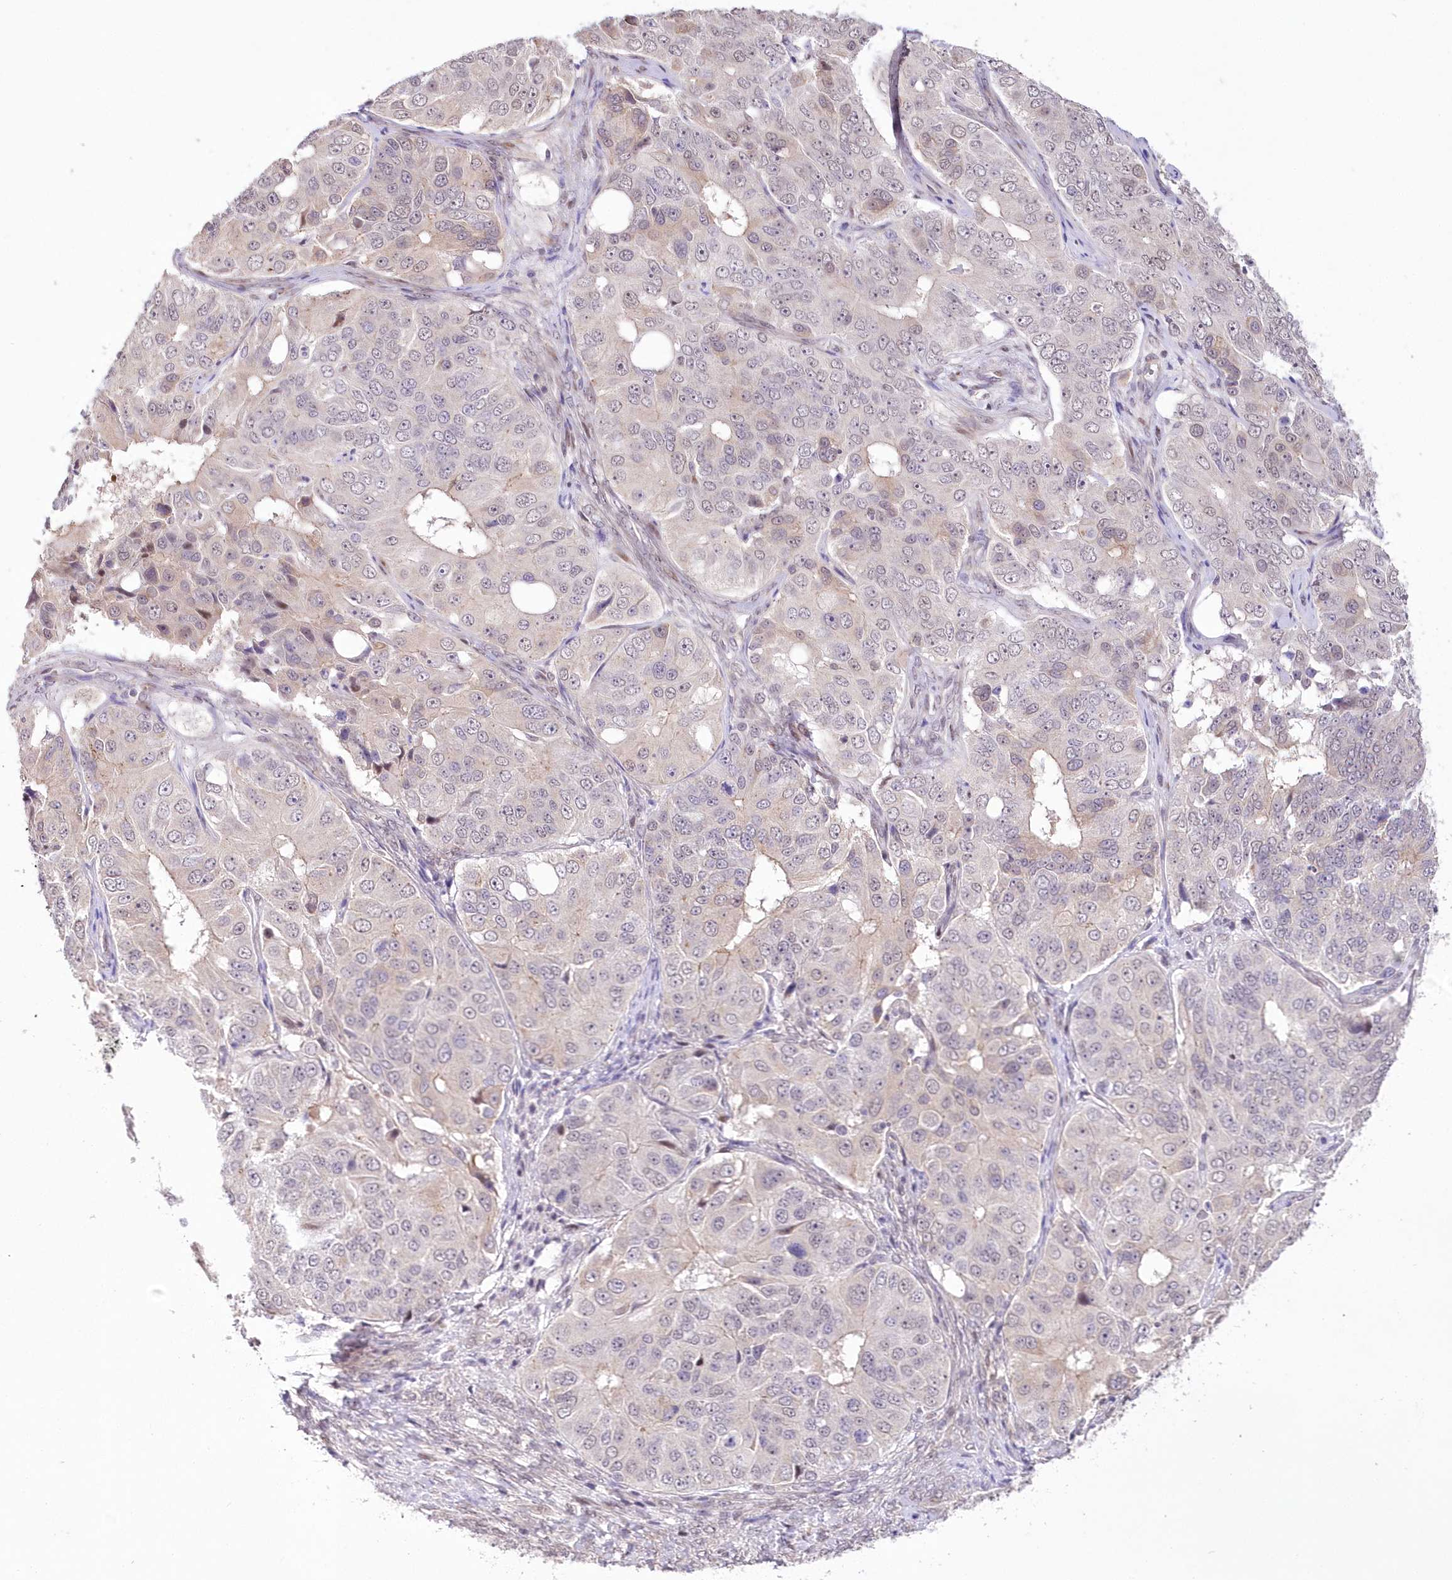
{"staining": {"intensity": "weak", "quantity": "<25%", "location": "cytoplasmic/membranous,nuclear"}, "tissue": "ovarian cancer", "cell_type": "Tumor cells", "image_type": "cancer", "snomed": [{"axis": "morphology", "description": "Carcinoma, endometroid"}, {"axis": "topography", "description": "Ovary"}], "caption": "Immunohistochemistry histopathology image of human ovarian endometroid carcinoma stained for a protein (brown), which shows no positivity in tumor cells. (Stains: DAB immunohistochemistry with hematoxylin counter stain, Microscopy: brightfield microscopy at high magnification).", "gene": "FAM241B", "patient": {"sex": "female", "age": 51}}